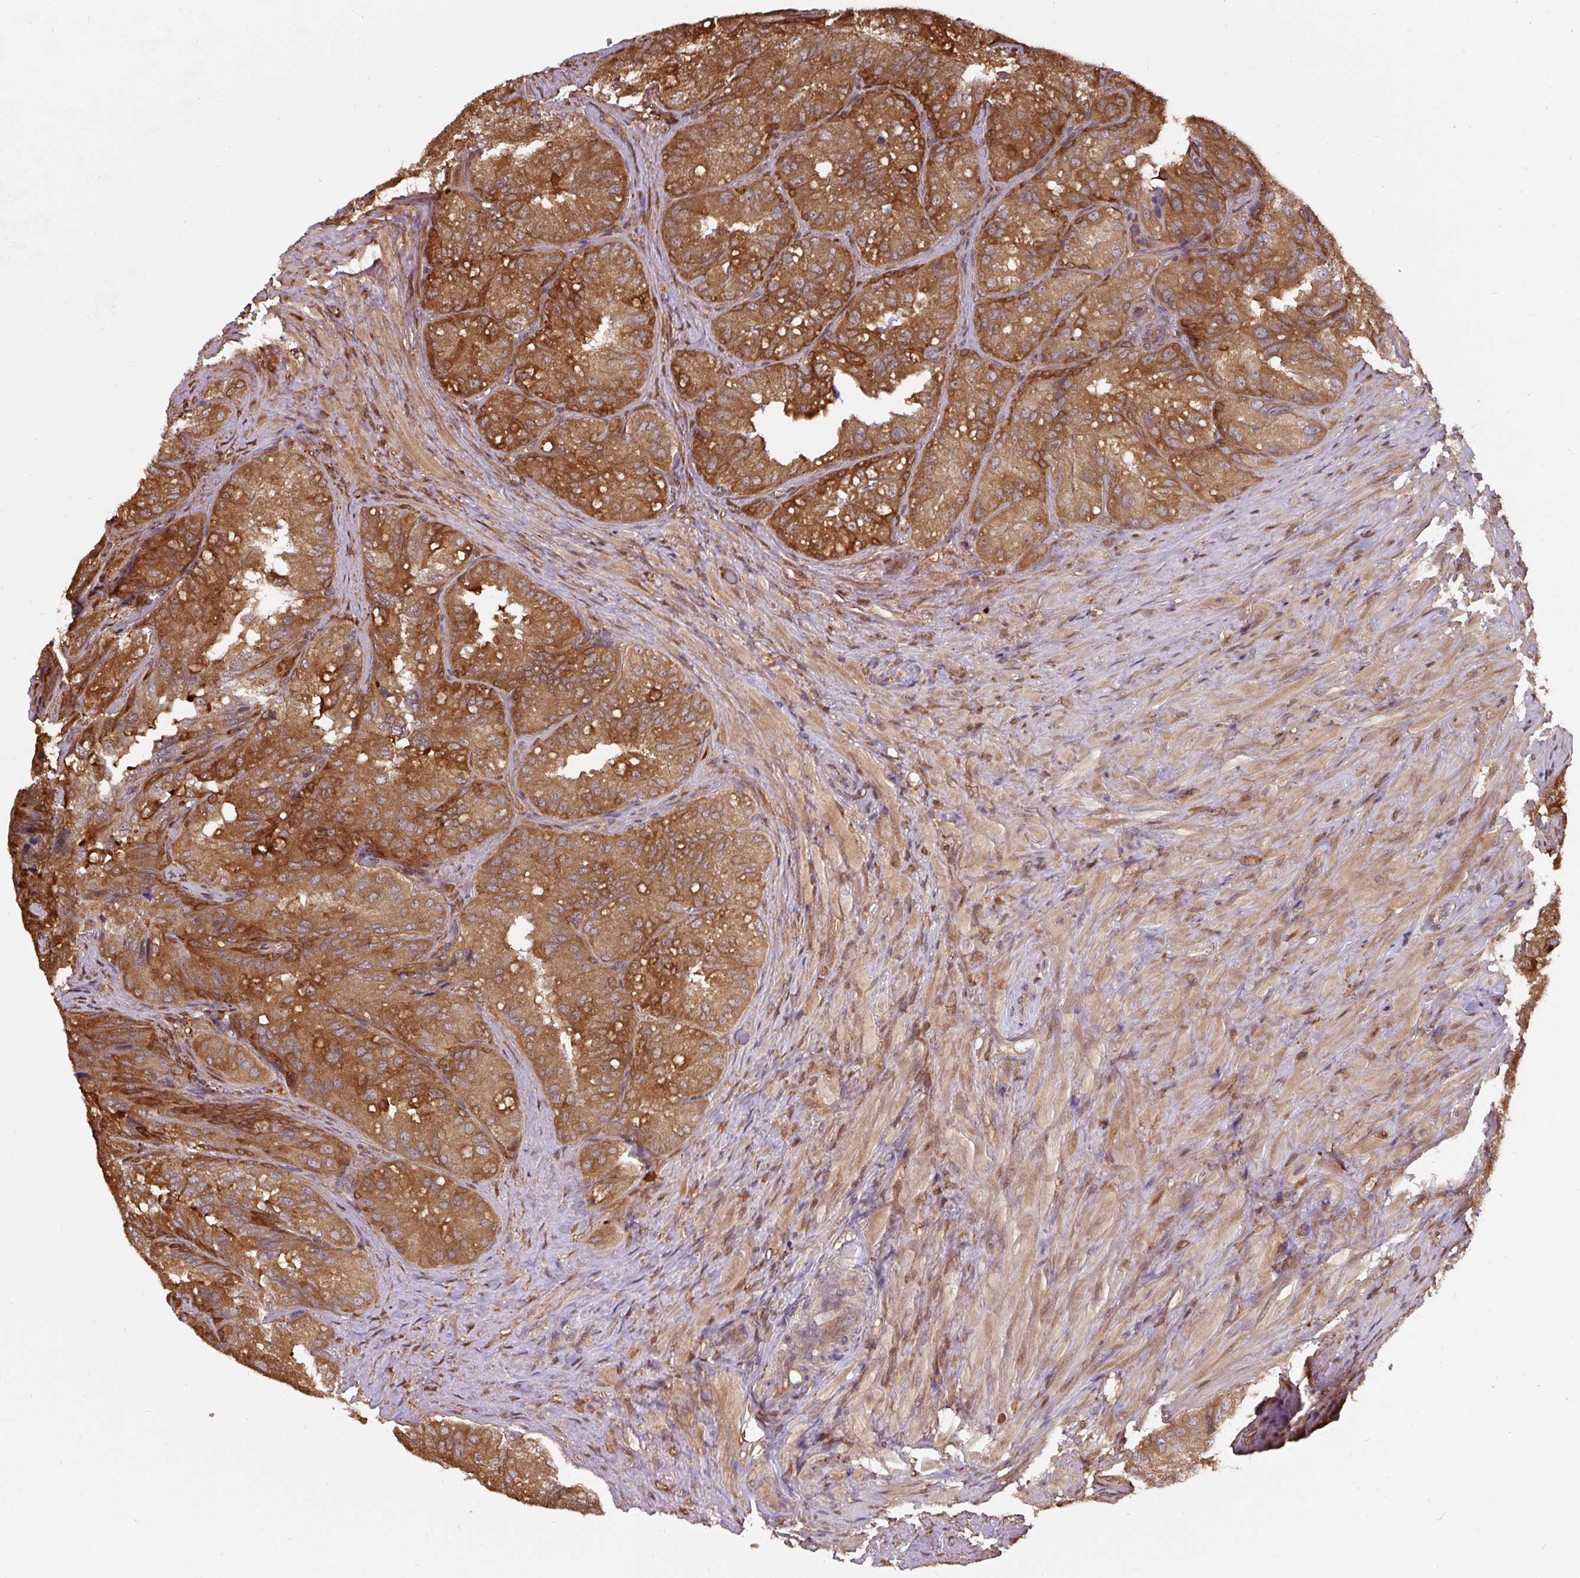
{"staining": {"intensity": "strong", "quantity": ">75%", "location": "cytoplasmic/membranous"}, "tissue": "seminal vesicle", "cell_type": "Glandular cells", "image_type": "normal", "snomed": [{"axis": "morphology", "description": "Normal tissue, NOS"}, {"axis": "topography", "description": "Seminal veicle"}], "caption": "High-magnification brightfield microscopy of unremarkable seminal vesicle stained with DAB (3,3'-diaminobenzidine) (brown) and counterstained with hematoxylin (blue). glandular cells exhibit strong cytoplasmic/membranous staining is identified in approximately>75% of cells.", "gene": "ST13", "patient": {"sex": "male", "age": 69}}